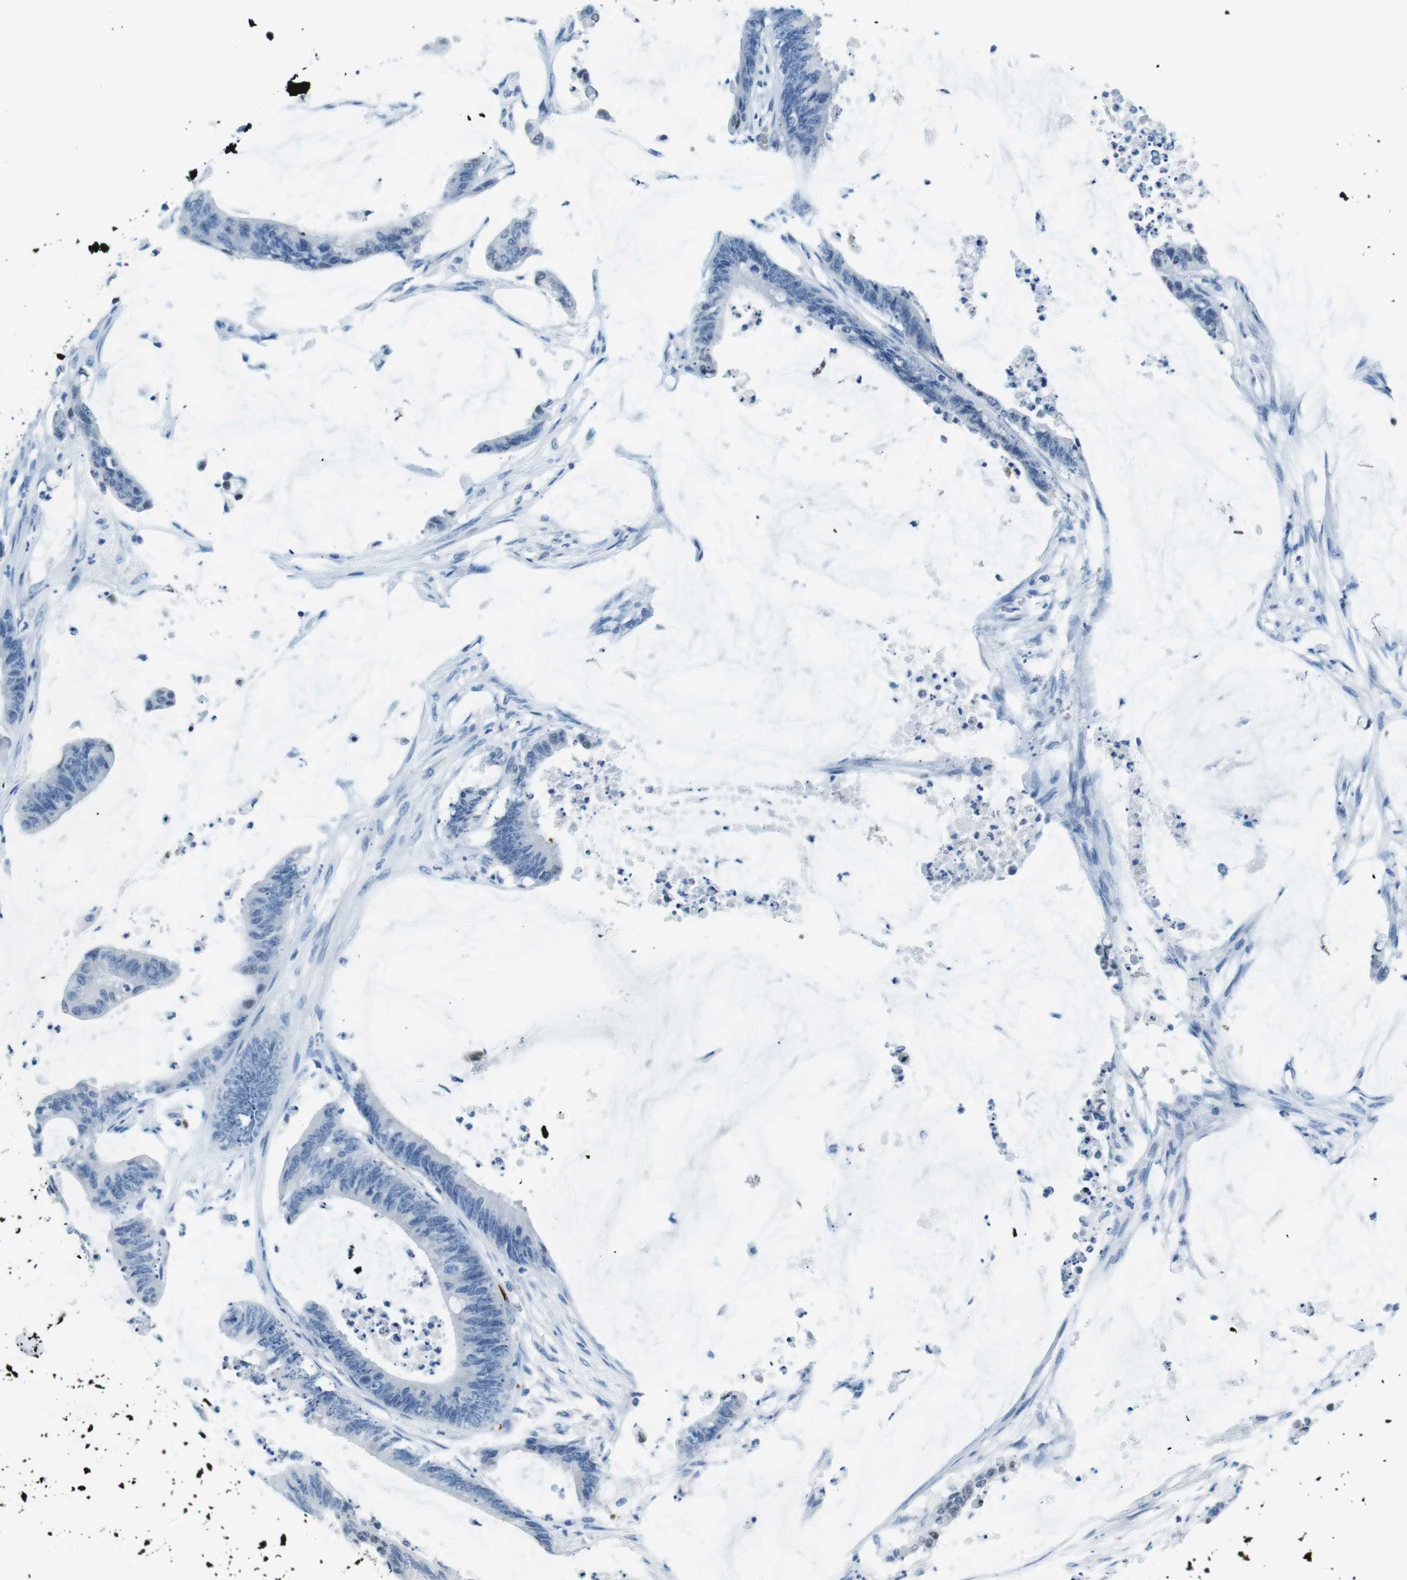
{"staining": {"intensity": "negative", "quantity": "none", "location": "none"}, "tissue": "colorectal cancer", "cell_type": "Tumor cells", "image_type": "cancer", "snomed": [{"axis": "morphology", "description": "Adenocarcinoma, NOS"}, {"axis": "topography", "description": "Rectum"}], "caption": "Human adenocarcinoma (colorectal) stained for a protein using immunohistochemistry displays no positivity in tumor cells.", "gene": "TFAP2C", "patient": {"sex": "female", "age": 66}}